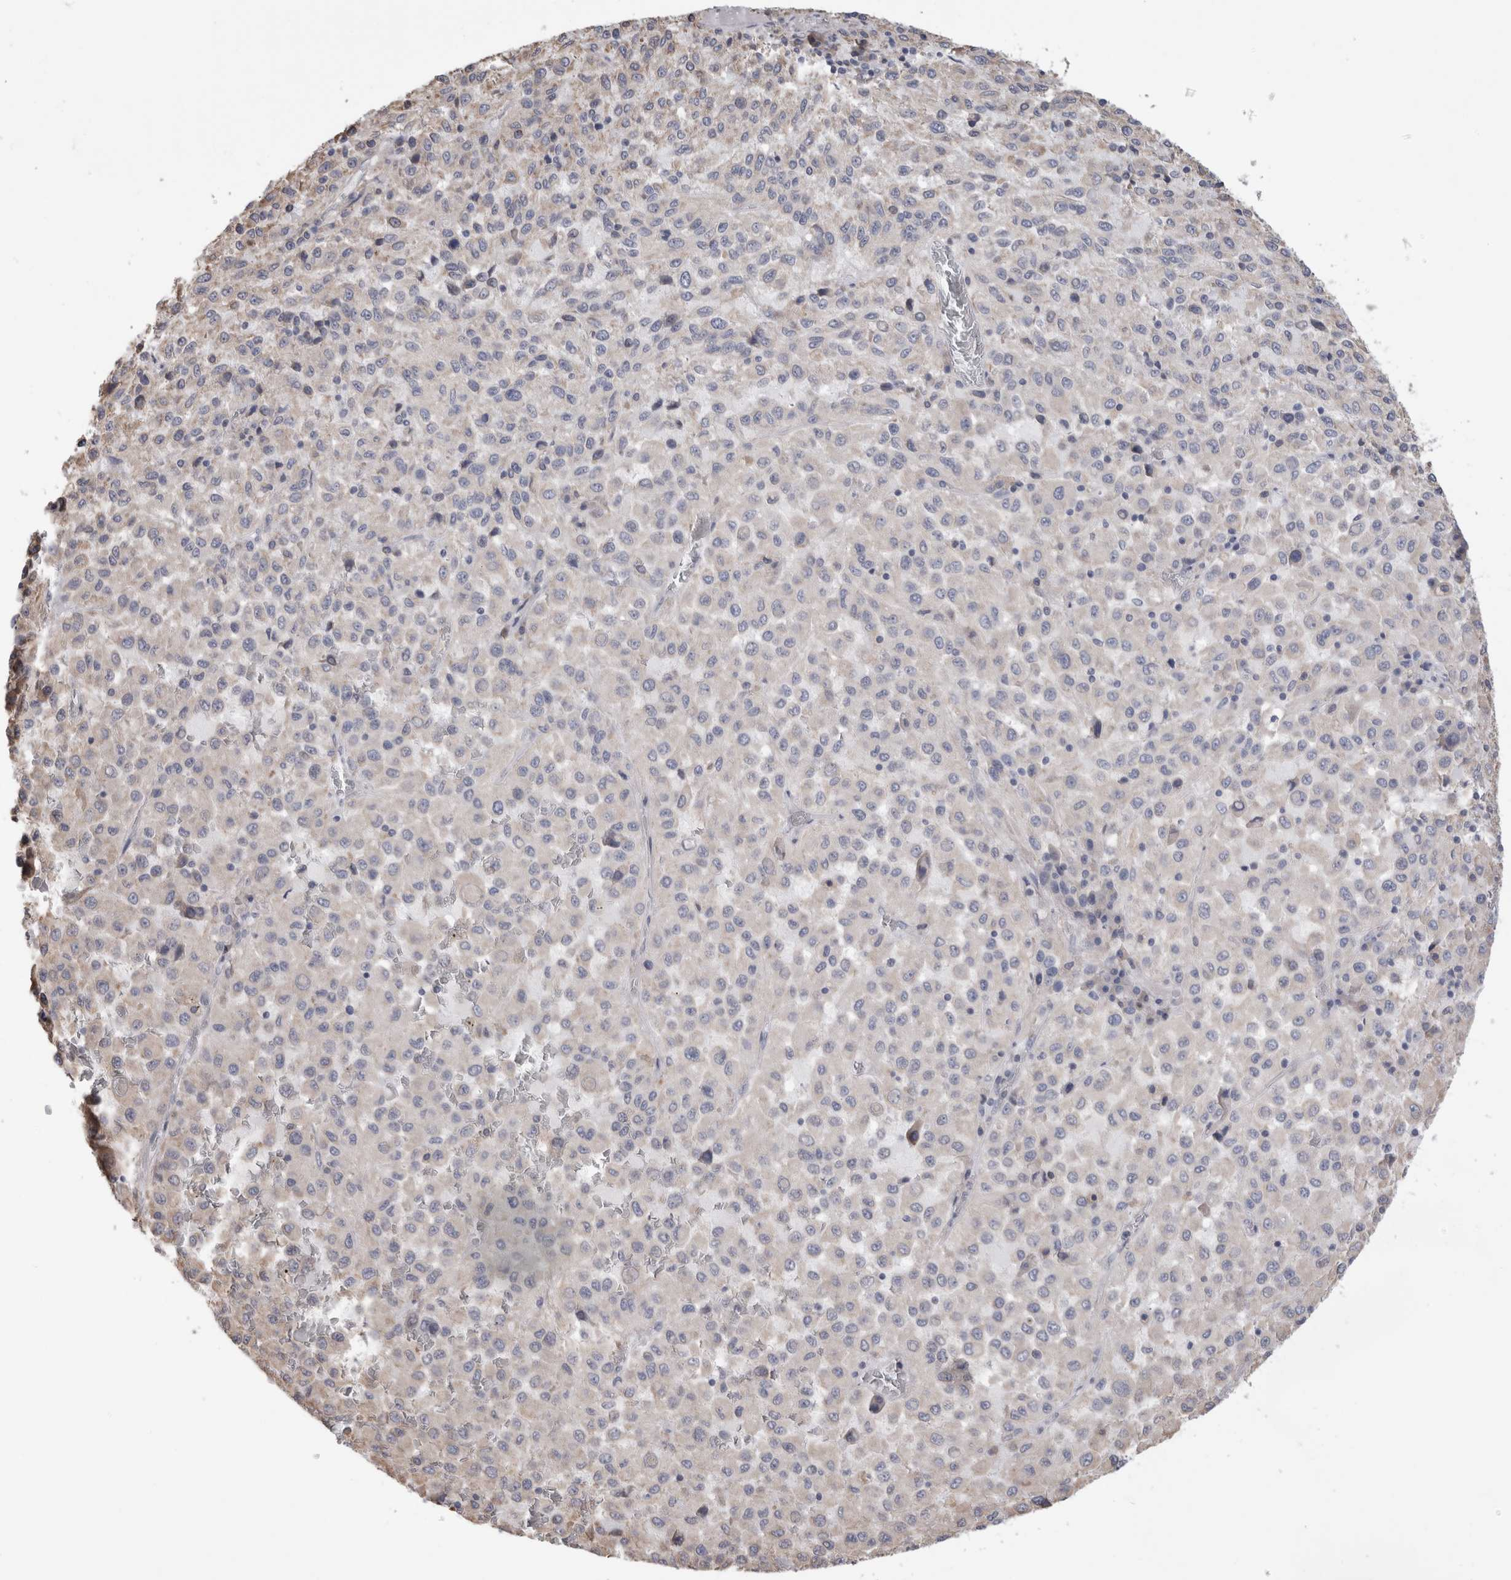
{"staining": {"intensity": "negative", "quantity": "none", "location": "none"}, "tissue": "melanoma", "cell_type": "Tumor cells", "image_type": "cancer", "snomed": [{"axis": "morphology", "description": "Malignant melanoma, Metastatic site"}, {"axis": "topography", "description": "Lung"}], "caption": "IHC of human malignant melanoma (metastatic site) demonstrates no staining in tumor cells.", "gene": "SMAP2", "patient": {"sex": "male", "age": 64}}